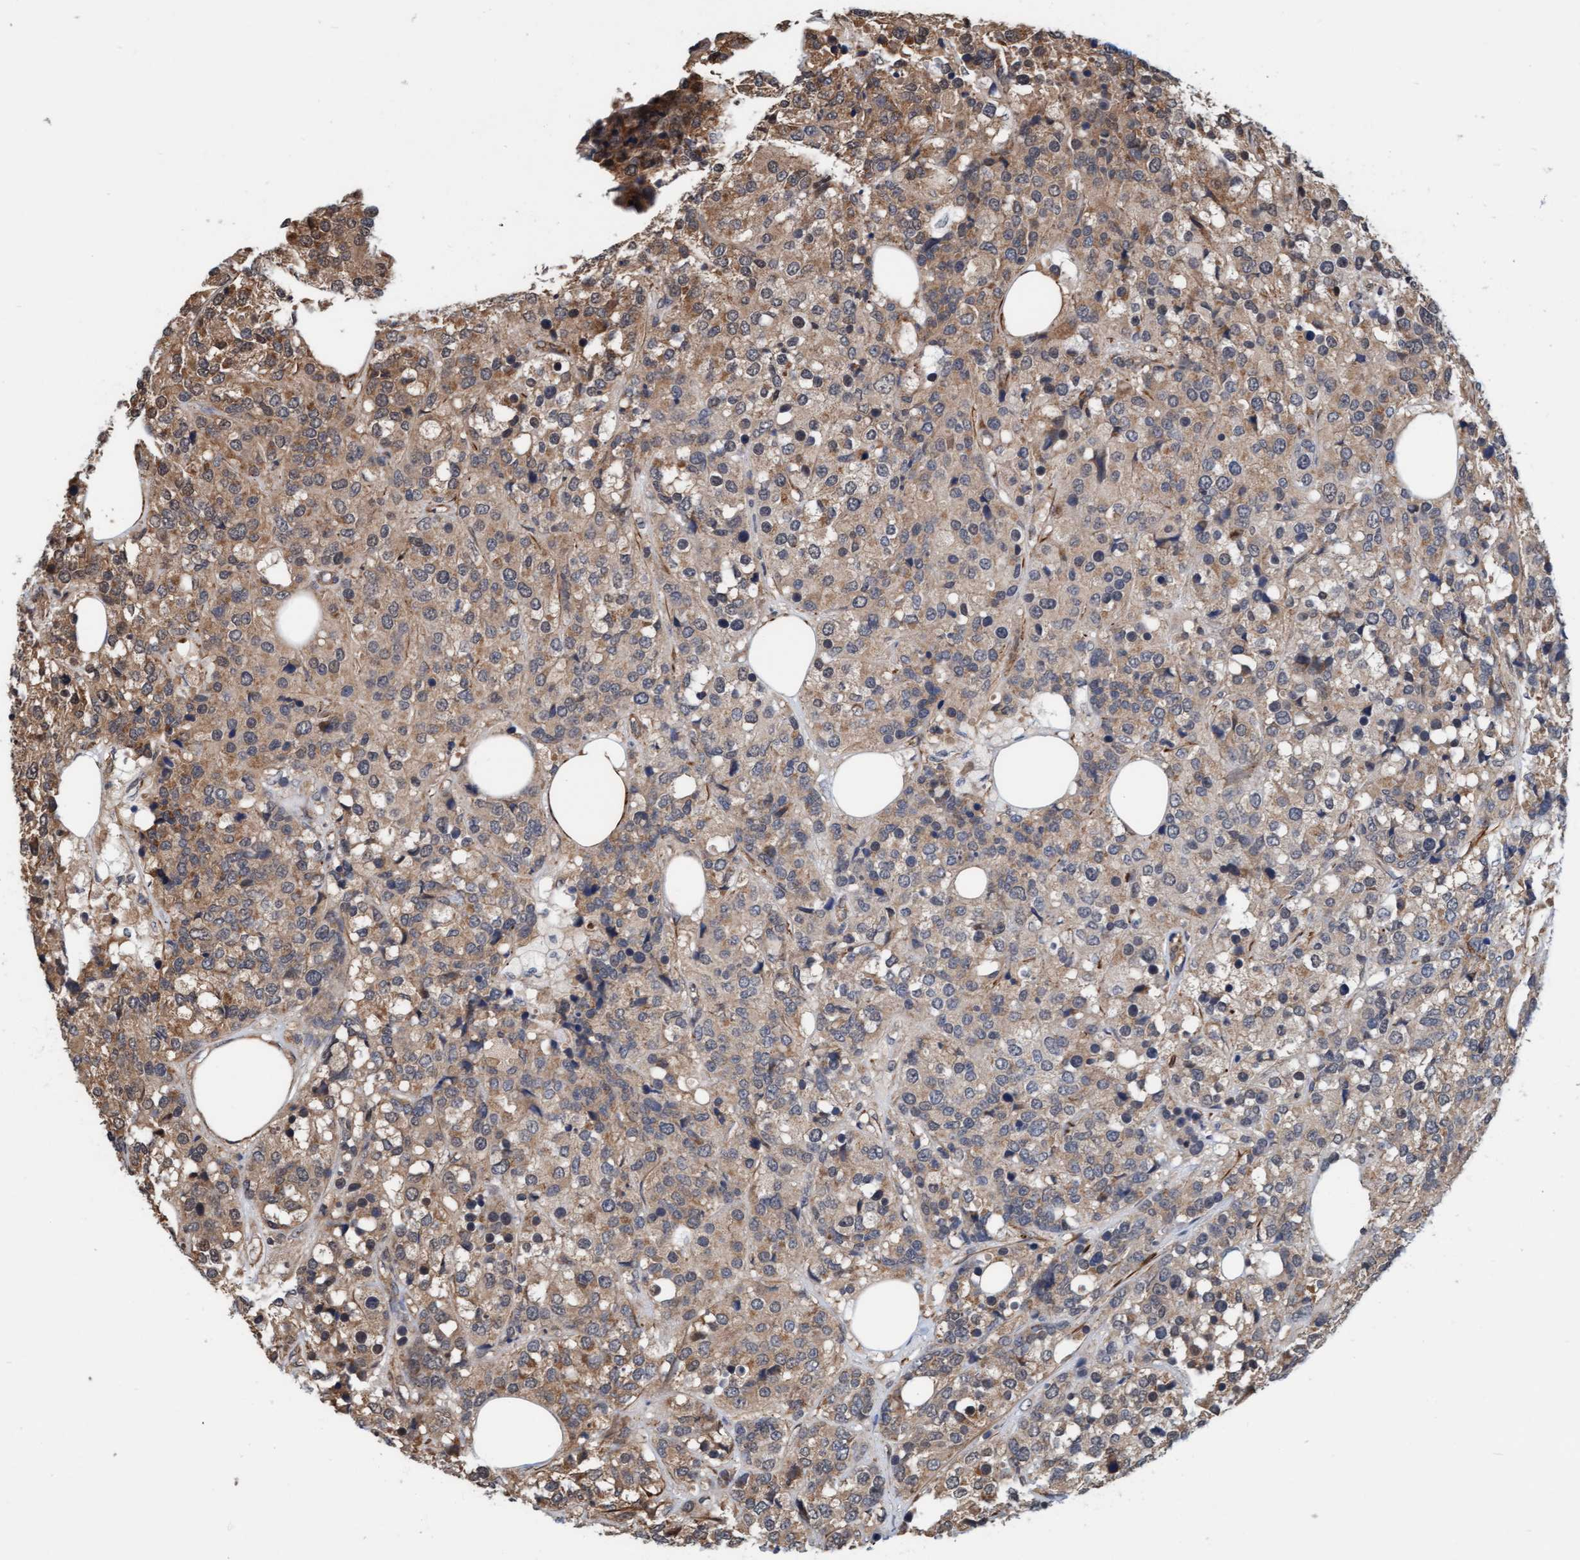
{"staining": {"intensity": "moderate", "quantity": "25%-75%", "location": "cytoplasmic/membranous"}, "tissue": "breast cancer", "cell_type": "Tumor cells", "image_type": "cancer", "snomed": [{"axis": "morphology", "description": "Lobular carcinoma"}, {"axis": "topography", "description": "Breast"}], "caption": "A micrograph of human breast cancer stained for a protein displays moderate cytoplasmic/membranous brown staining in tumor cells.", "gene": "STXBP4", "patient": {"sex": "female", "age": 59}}